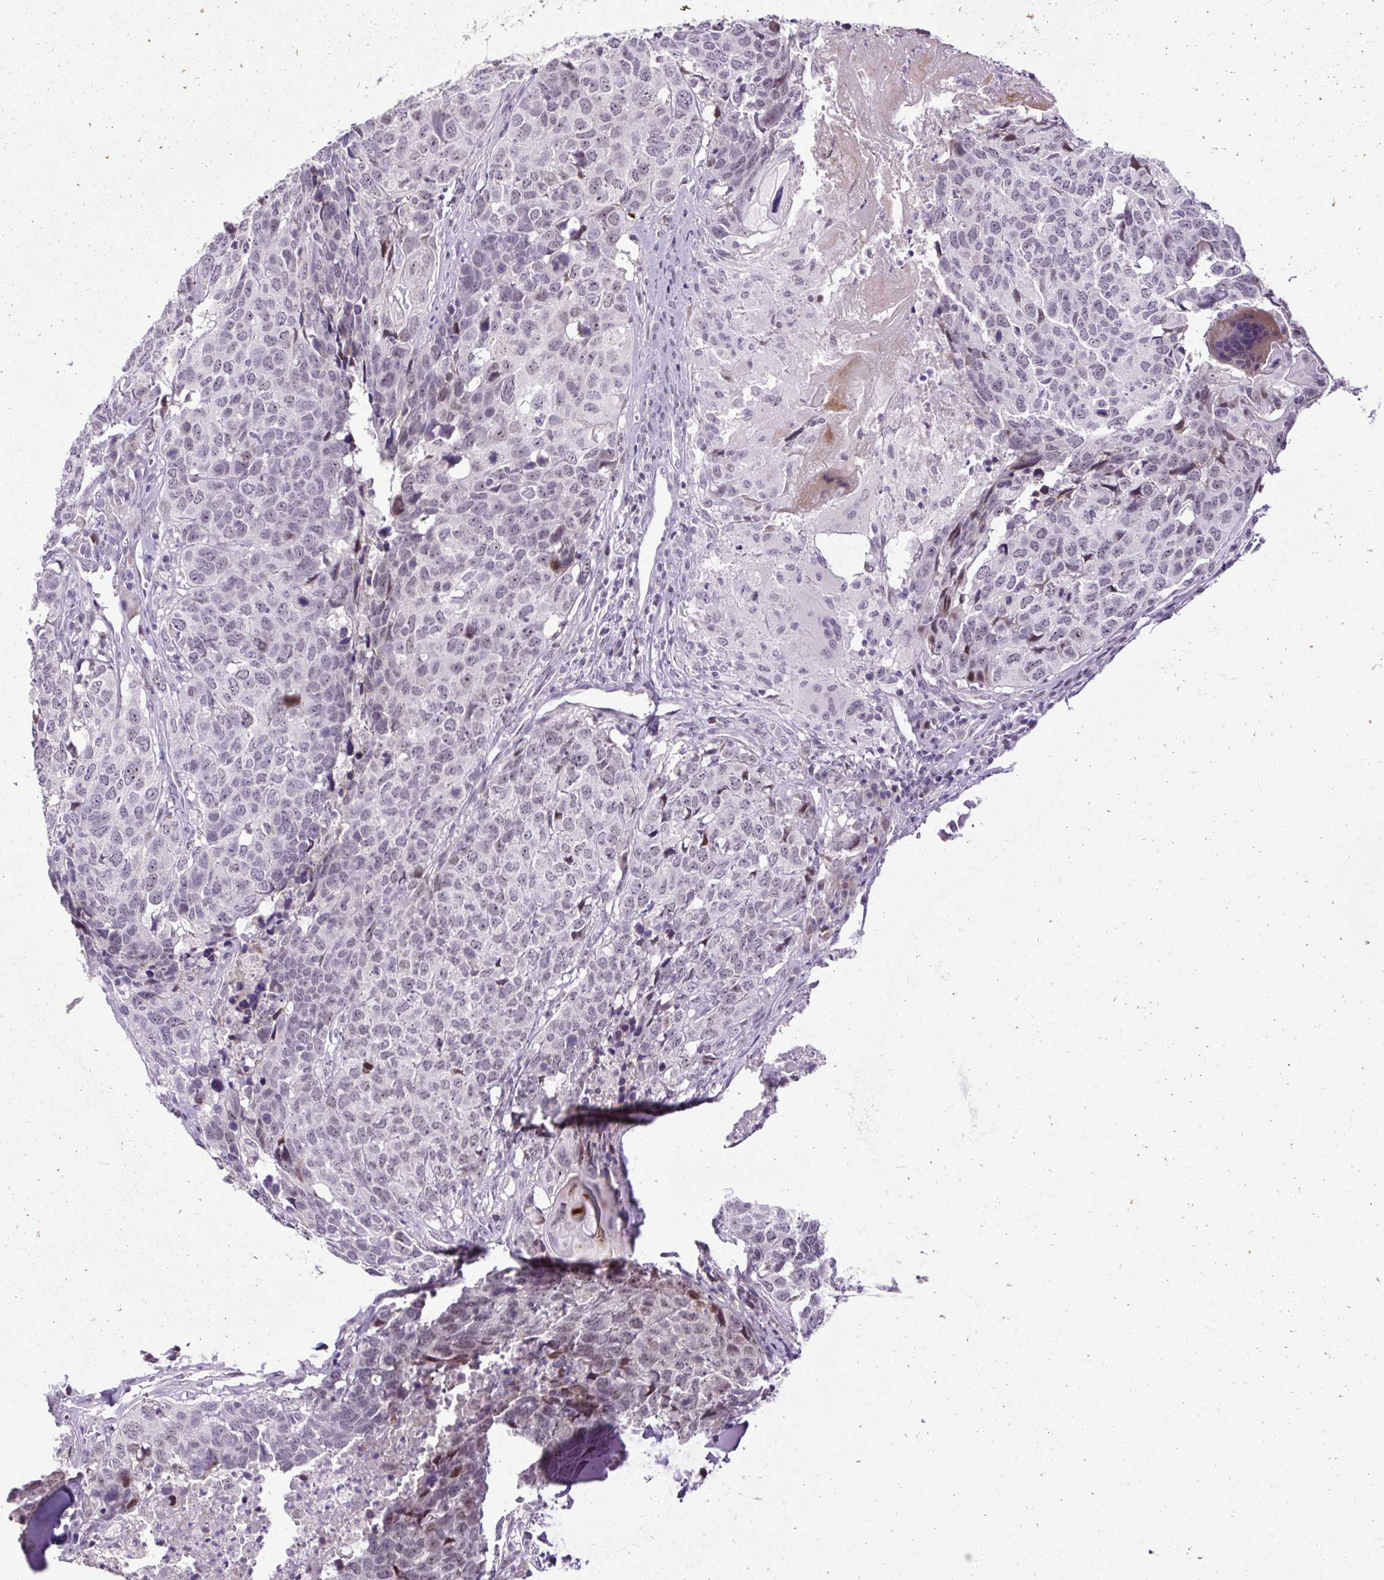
{"staining": {"intensity": "moderate", "quantity": "<25%", "location": "nuclear"}, "tissue": "head and neck cancer", "cell_type": "Tumor cells", "image_type": "cancer", "snomed": [{"axis": "morphology", "description": "Normal tissue, NOS"}, {"axis": "morphology", "description": "Squamous cell carcinoma, NOS"}, {"axis": "topography", "description": "Skeletal muscle"}, {"axis": "topography", "description": "Vascular tissue"}, {"axis": "topography", "description": "Peripheral nerve tissue"}, {"axis": "topography", "description": "Head-Neck"}], "caption": "DAB (3,3'-diaminobenzidine) immunohistochemical staining of head and neck cancer (squamous cell carcinoma) shows moderate nuclear protein expression in approximately <25% of tumor cells.", "gene": "ARHGEF18", "patient": {"sex": "male", "age": 66}}